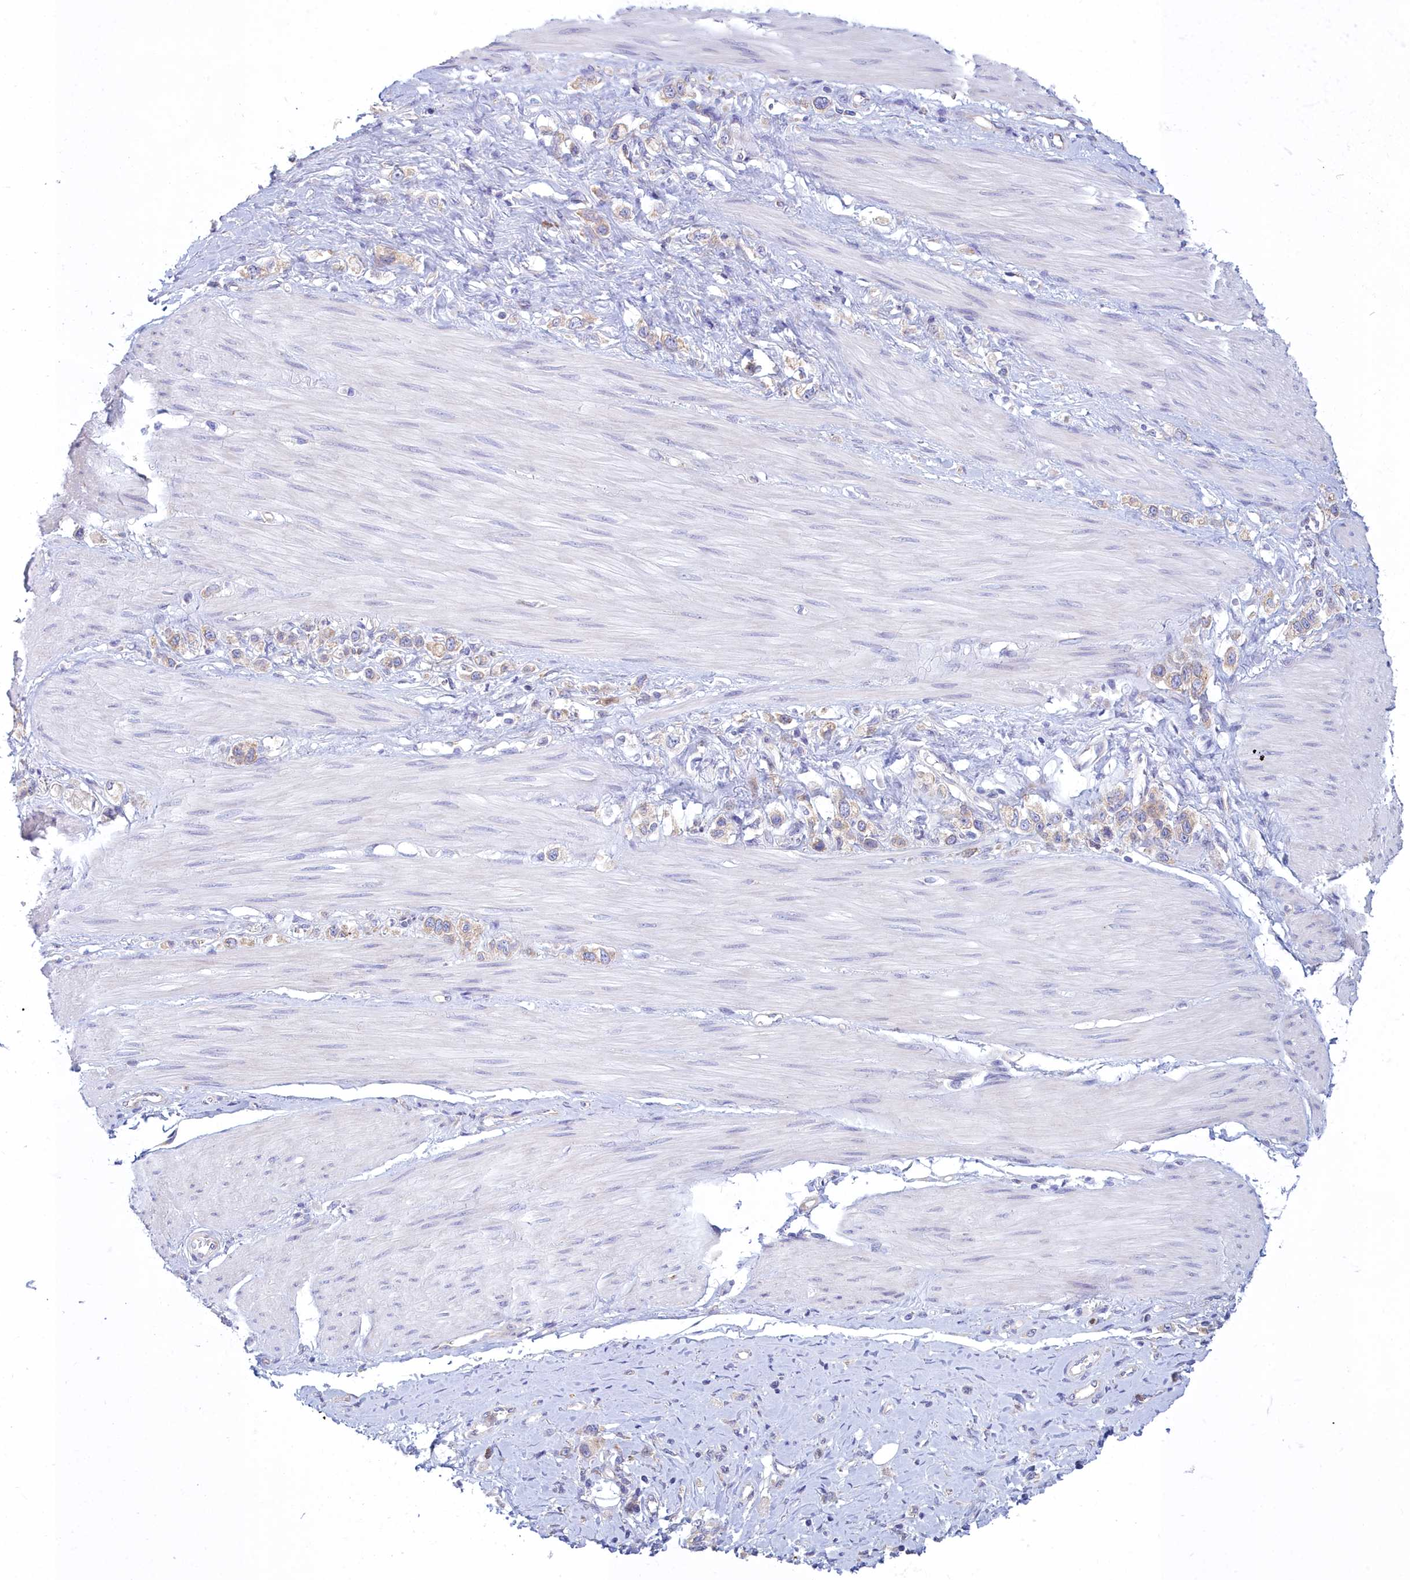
{"staining": {"intensity": "weak", "quantity": "25%-75%", "location": "cytoplasmic/membranous"}, "tissue": "stomach cancer", "cell_type": "Tumor cells", "image_type": "cancer", "snomed": [{"axis": "morphology", "description": "Adenocarcinoma, NOS"}, {"axis": "topography", "description": "Stomach"}], "caption": "Stomach cancer stained with a brown dye exhibits weak cytoplasmic/membranous positive expression in approximately 25%-75% of tumor cells.", "gene": "HM13", "patient": {"sex": "female", "age": 65}}